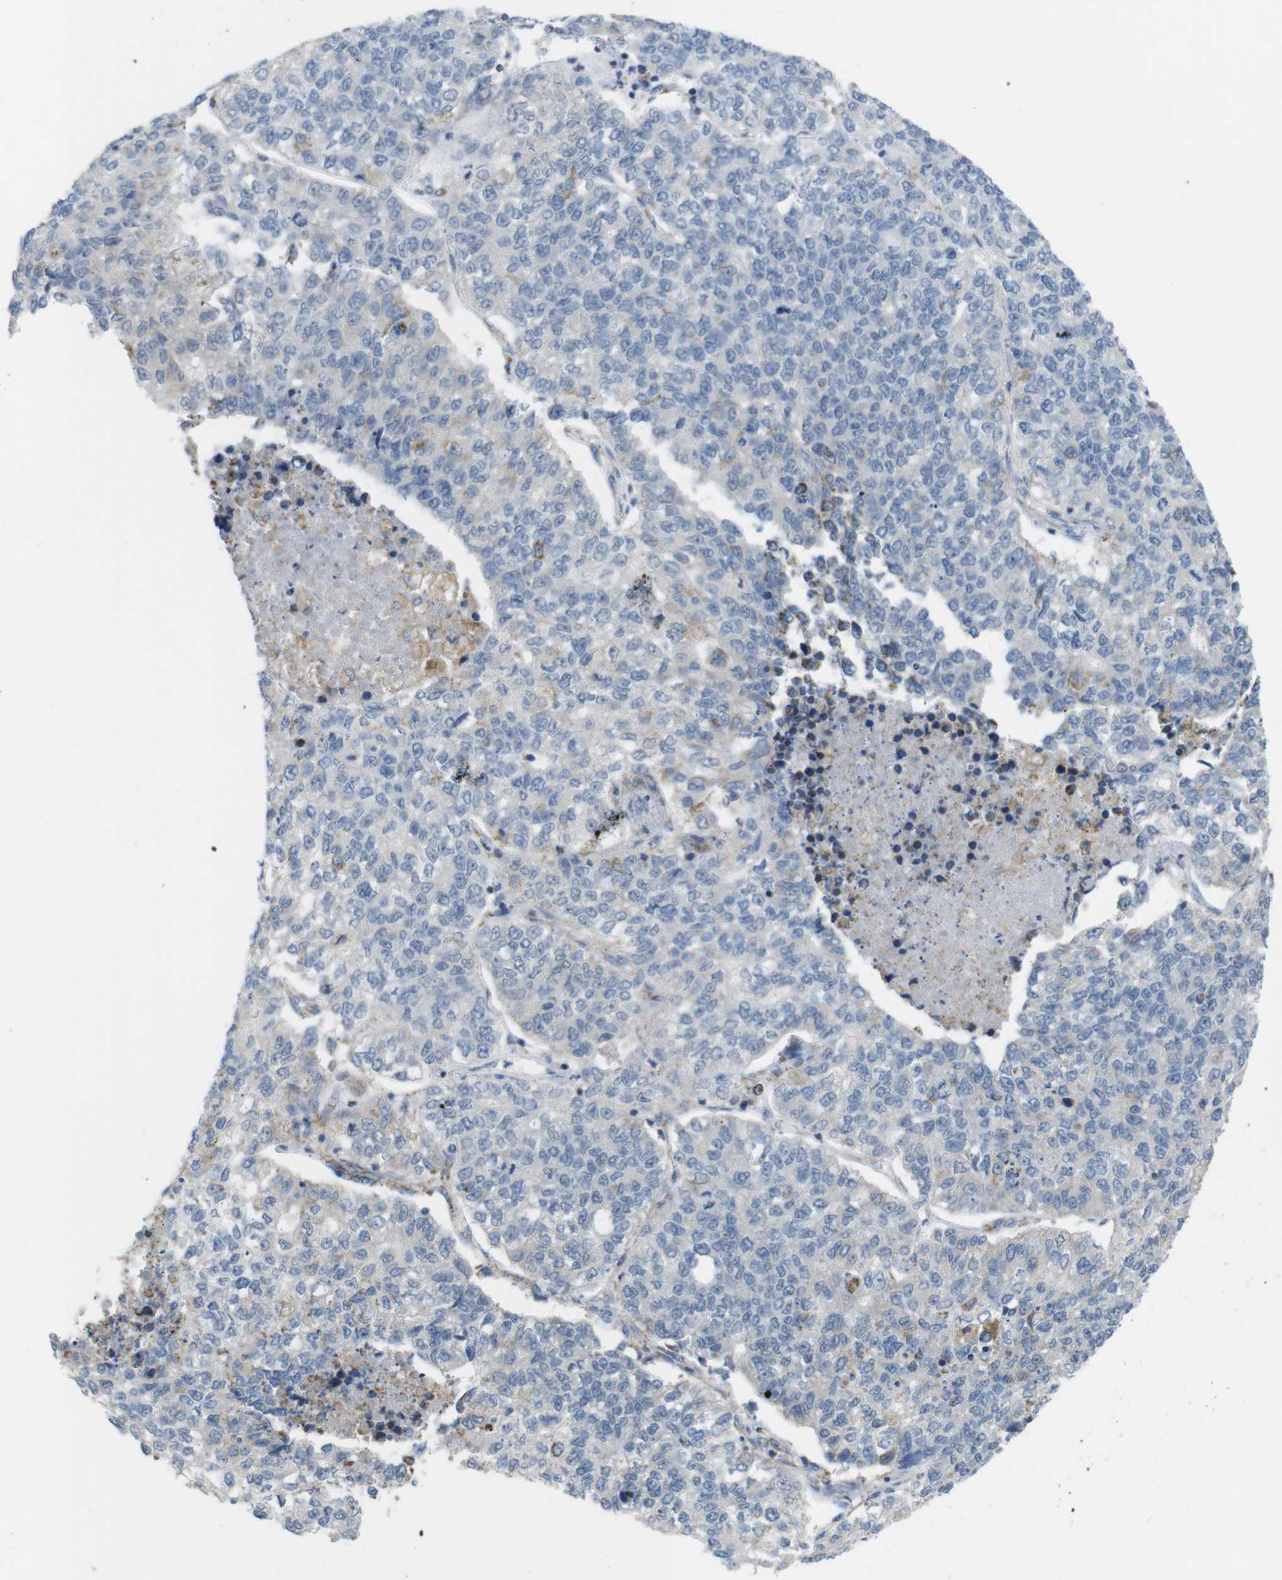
{"staining": {"intensity": "negative", "quantity": "none", "location": "none"}, "tissue": "lung cancer", "cell_type": "Tumor cells", "image_type": "cancer", "snomed": [{"axis": "morphology", "description": "Adenocarcinoma, NOS"}, {"axis": "topography", "description": "Lung"}], "caption": "The photomicrograph displays no staining of tumor cells in lung adenocarcinoma. The staining is performed using DAB brown chromogen with nuclei counter-stained in using hematoxylin.", "gene": "GRIK2", "patient": {"sex": "male", "age": 49}}